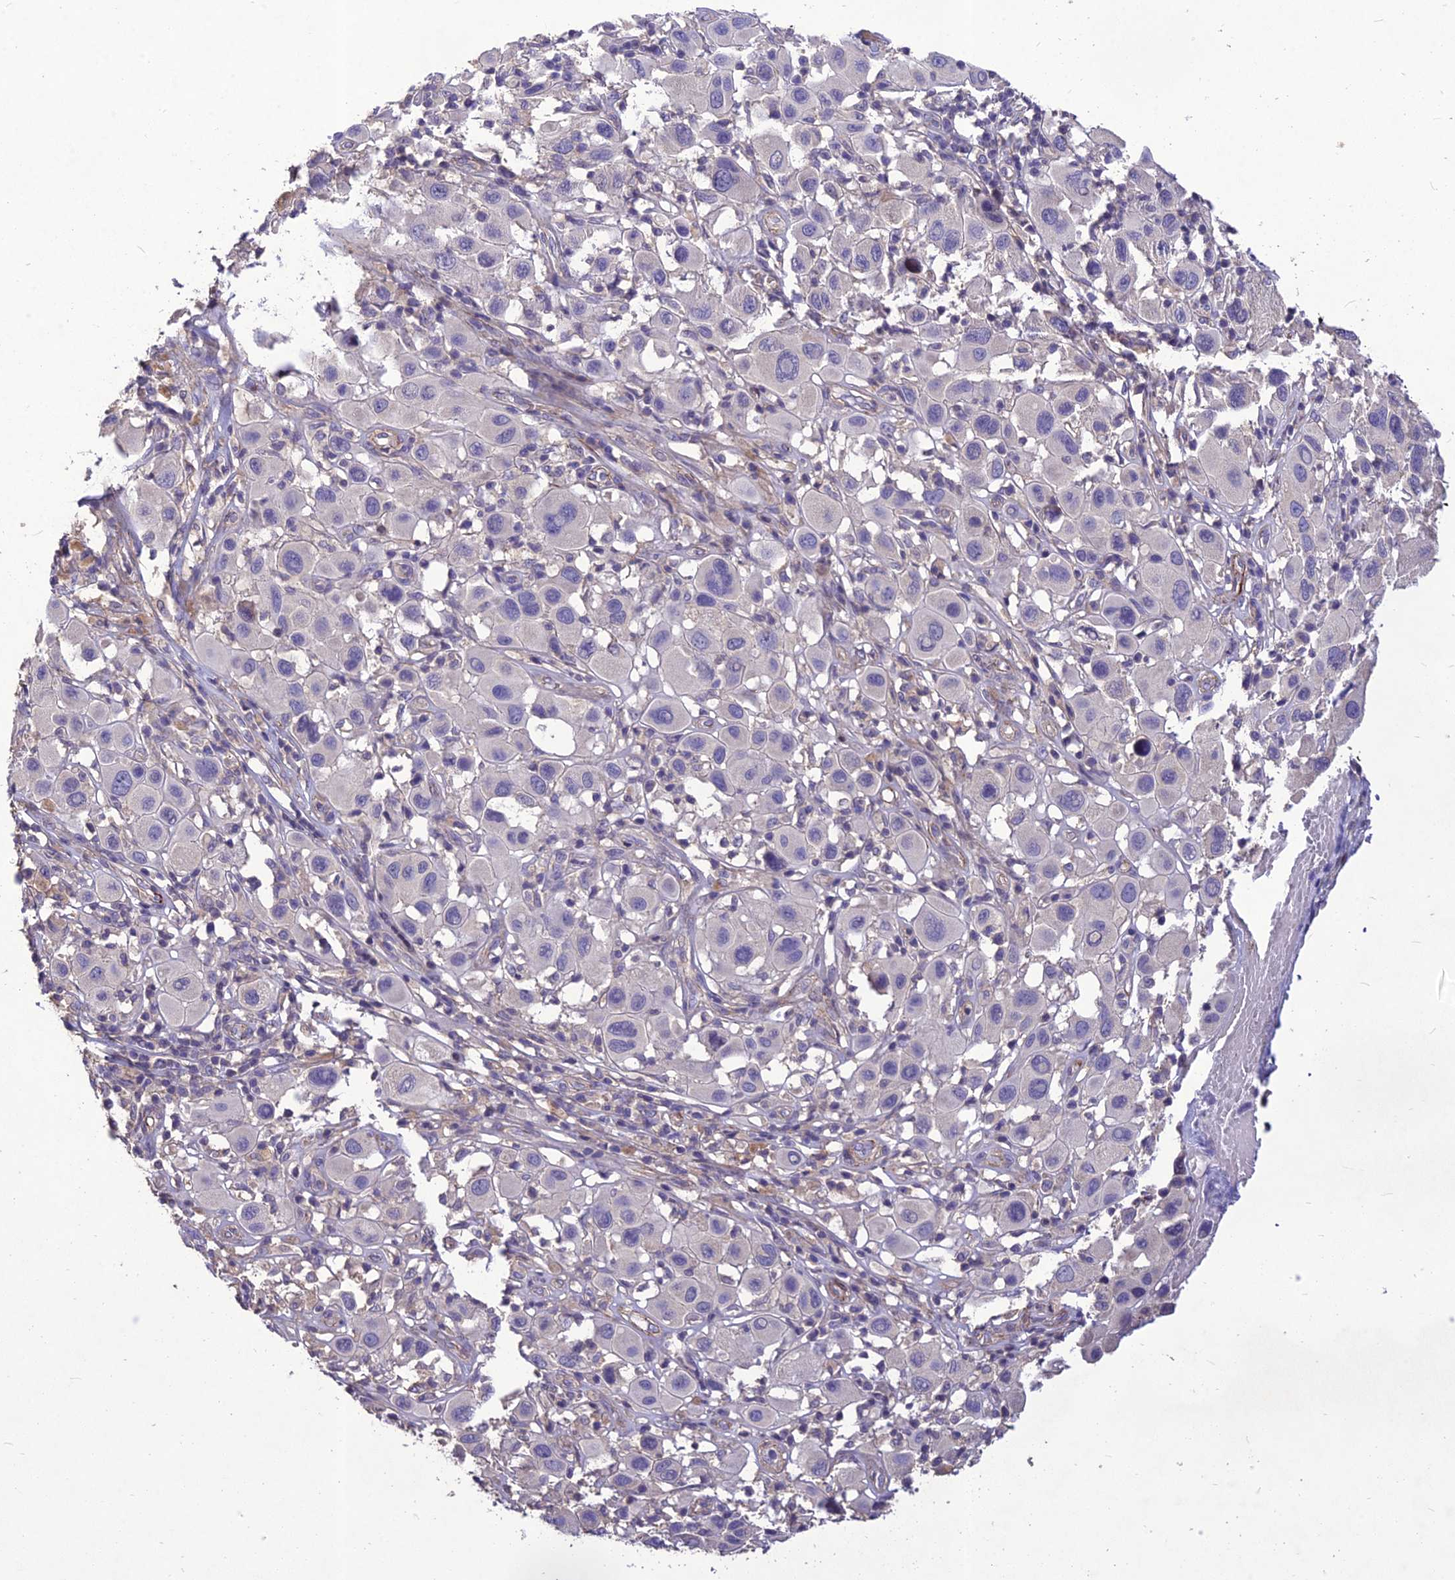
{"staining": {"intensity": "negative", "quantity": "none", "location": "none"}, "tissue": "melanoma", "cell_type": "Tumor cells", "image_type": "cancer", "snomed": [{"axis": "morphology", "description": "Malignant melanoma, Metastatic site"}, {"axis": "topography", "description": "Skin"}], "caption": "A high-resolution photomicrograph shows immunohistochemistry staining of melanoma, which reveals no significant expression in tumor cells. (DAB immunohistochemistry (IHC) with hematoxylin counter stain).", "gene": "CLUH", "patient": {"sex": "male", "age": 41}}